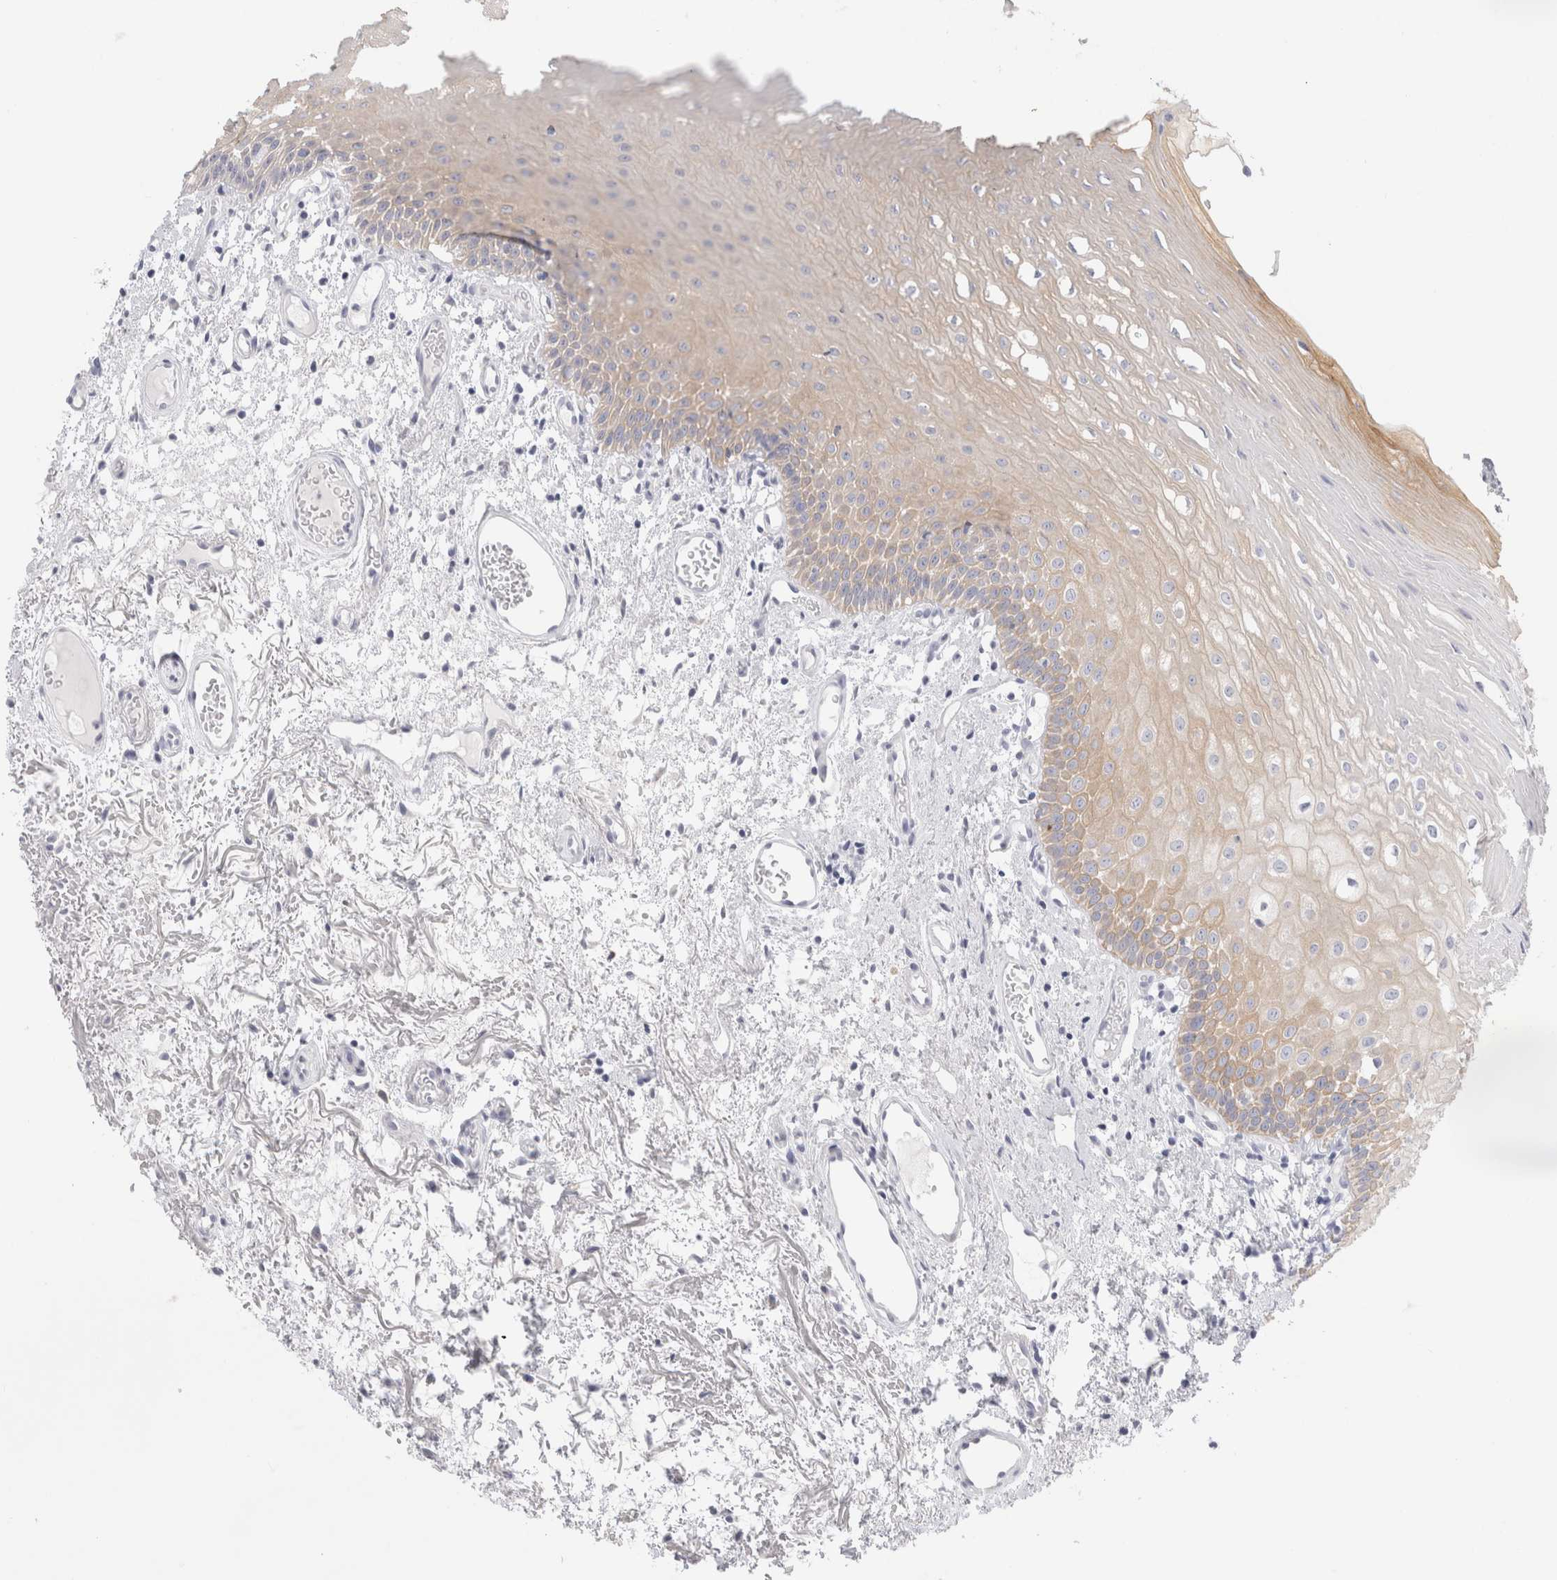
{"staining": {"intensity": "weak", "quantity": "25%-75%", "location": "cytoplasmic/membranous"}, "tissue": "oral mucosa", "cell_type": "Squamous epithelial cells", "image_type": "normal", "snomed": [{"axis": "morphology", "description": "Normal tissue, NOS"}, {"axis": "topography", "description": "Oral tissue"}], "caption": "IHC histopathology image of benign oral mucosa: human oral mucosa stained using immunohistochemistry (IHC) reveals low levels of weak protein expression localized specifically in the cytoplasmic/membranous of squamous epithelial cells, appearing as a cytoplasmic/membranous brown color.", "gene": "MUC15", "patient": {"sex": "male", "age": 52}}